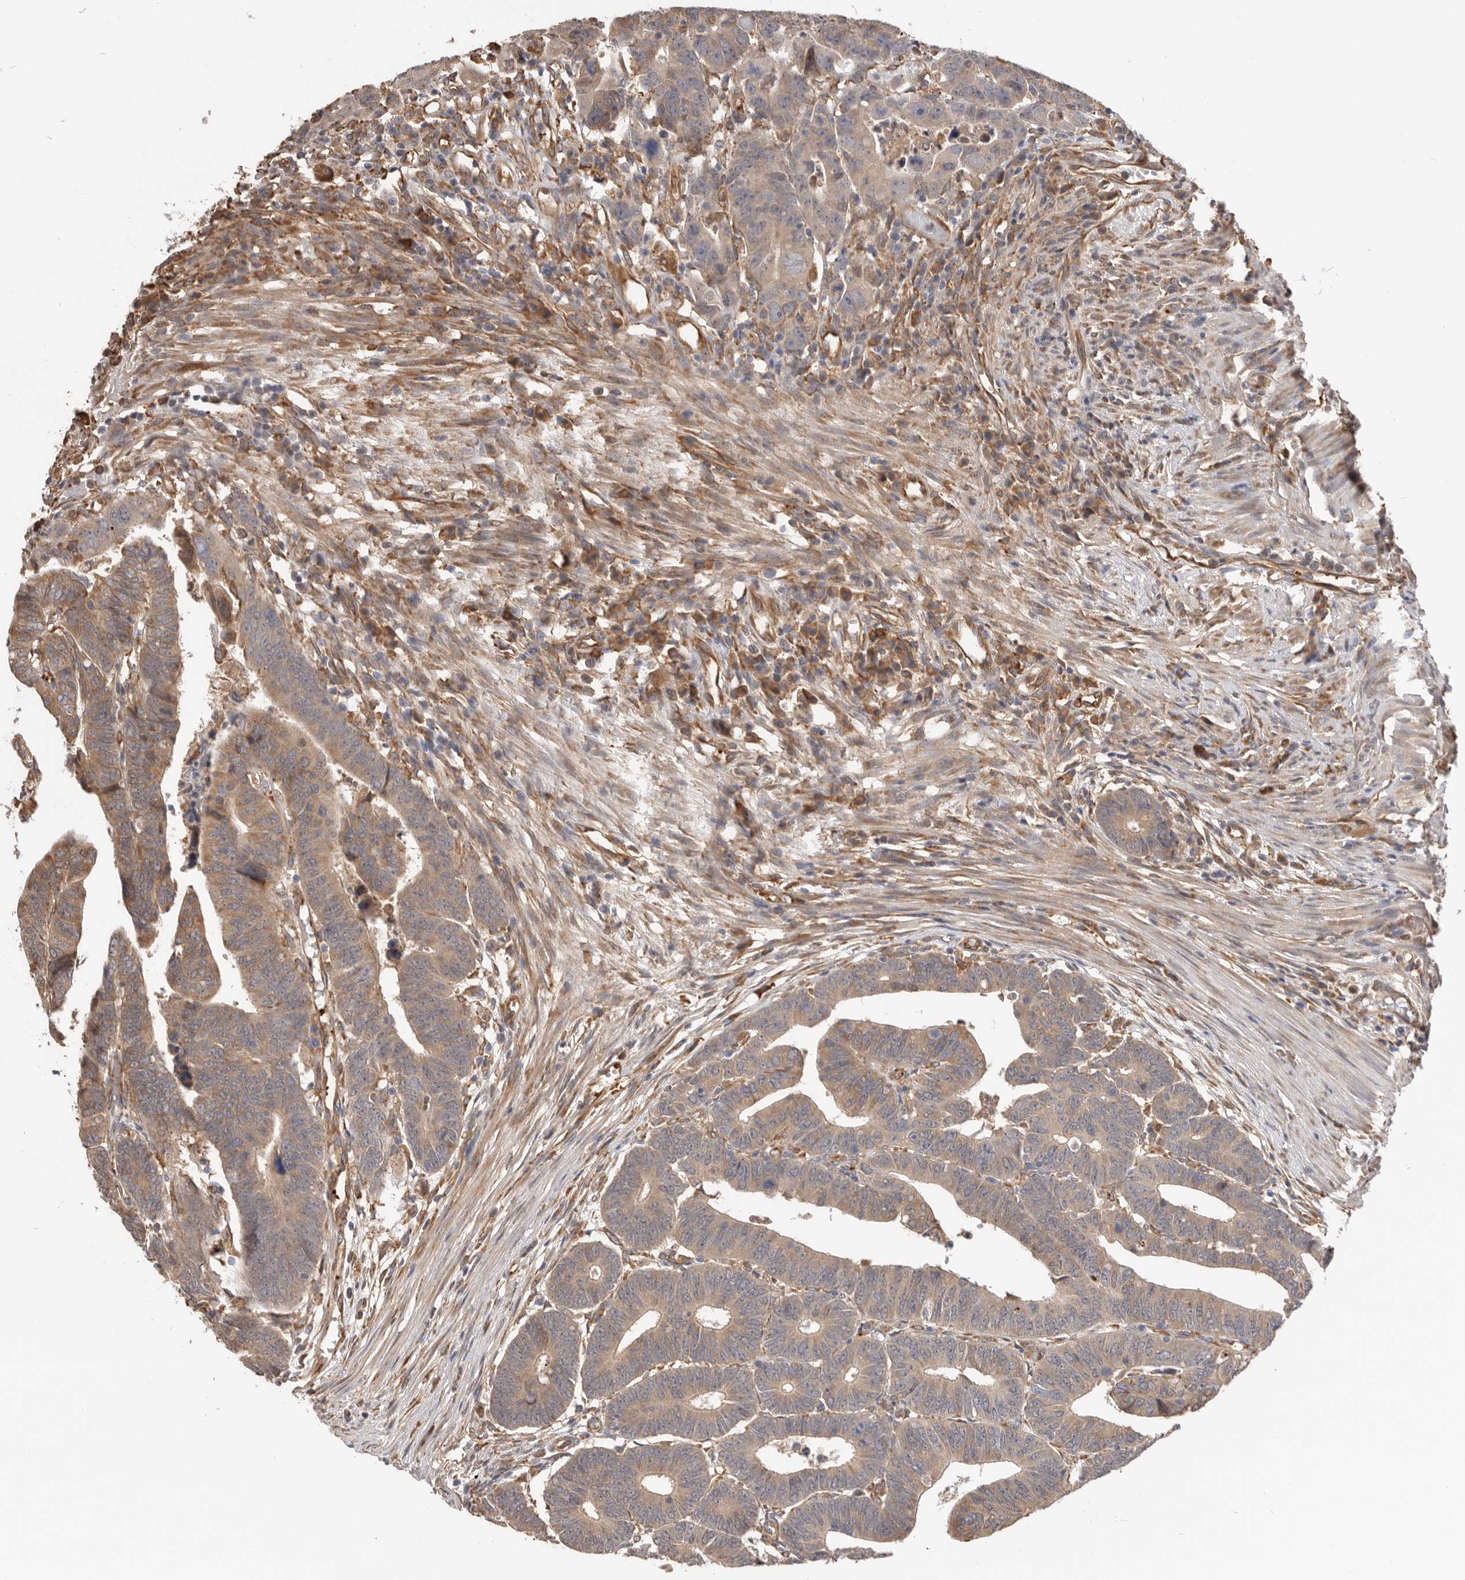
{"staining": {"intensity": "weak", "quantity": ">75%", "location": "cytoplasmic/membranous"}, "tissue": "colorectal cancer", "cell_type": "Tumor cells", "image_type": "cancer", "snomed": [{"axis": "morphology", "description": "Adenocarcinoma, NOS"}, {"axis": "topography", "description": "Rectum"}], "caption": "Tumor cells reveal low levels of weak cytoplasmic/membranous positivity in about >75% of cells in human adenocarcinoma (colorectal).", "gene": "CDC42BPB", "patient": {"sex": "female", "age": 65}}